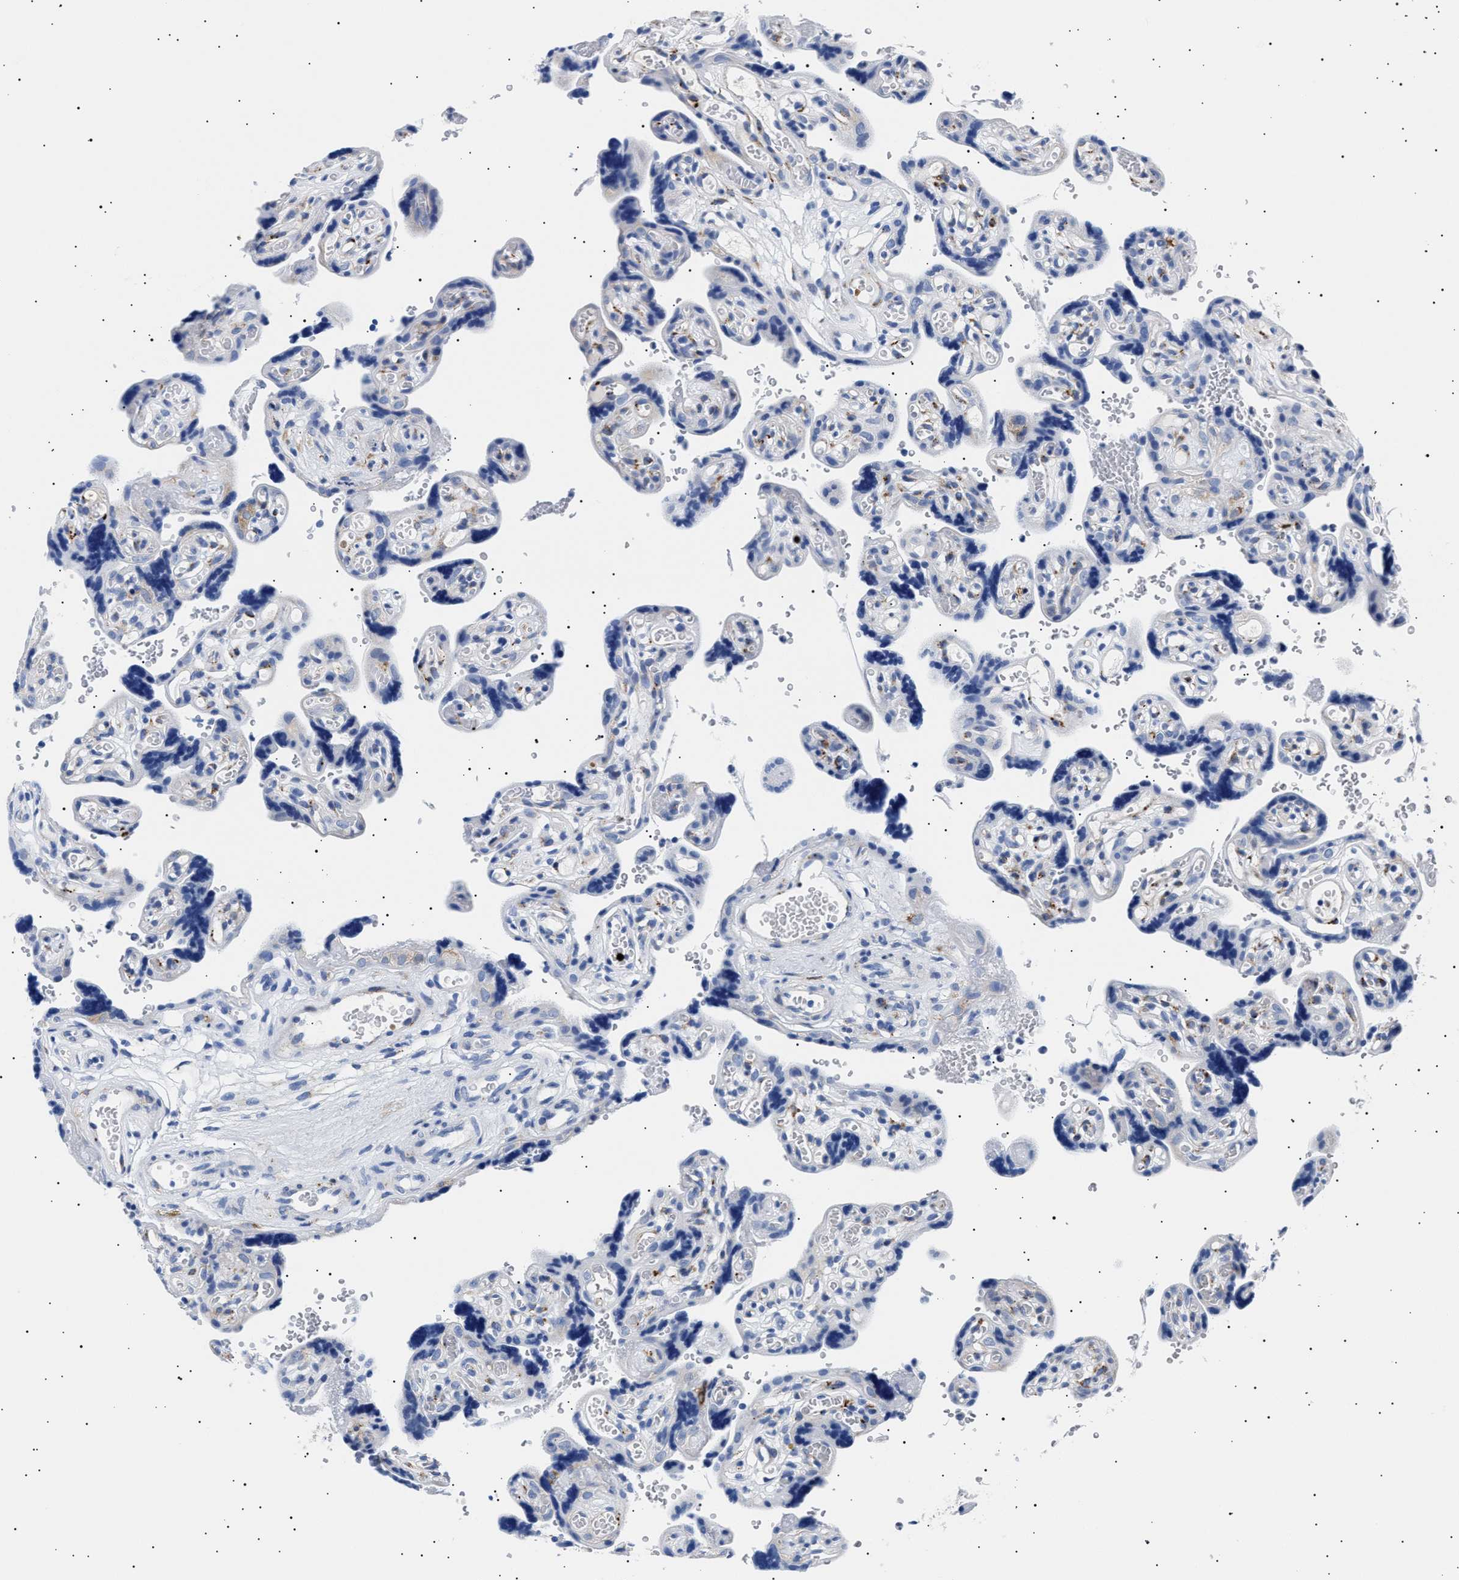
{"staining": {"intensity": "negative", "quantity": "none", "location": "none"}, "tissue": "placenta", "cell_type": "Trophoblastic cells", "image_type": "normal", "snomed": [{"axis": "morphology", "description": "Normal tissue, NOS"}, {"axis": "topography", "description": "Placenta"}], "caption": "High magnification brightfield microscopy of unremarkable placenta stained with DAB (3,3'-diaminobenzidine) (brown) and counterstained with hematoxylin (blue): trophoblastic cells show no significant expression.", "gene": "HEMGN", "patient": {"sex": "female", "age": 30}}